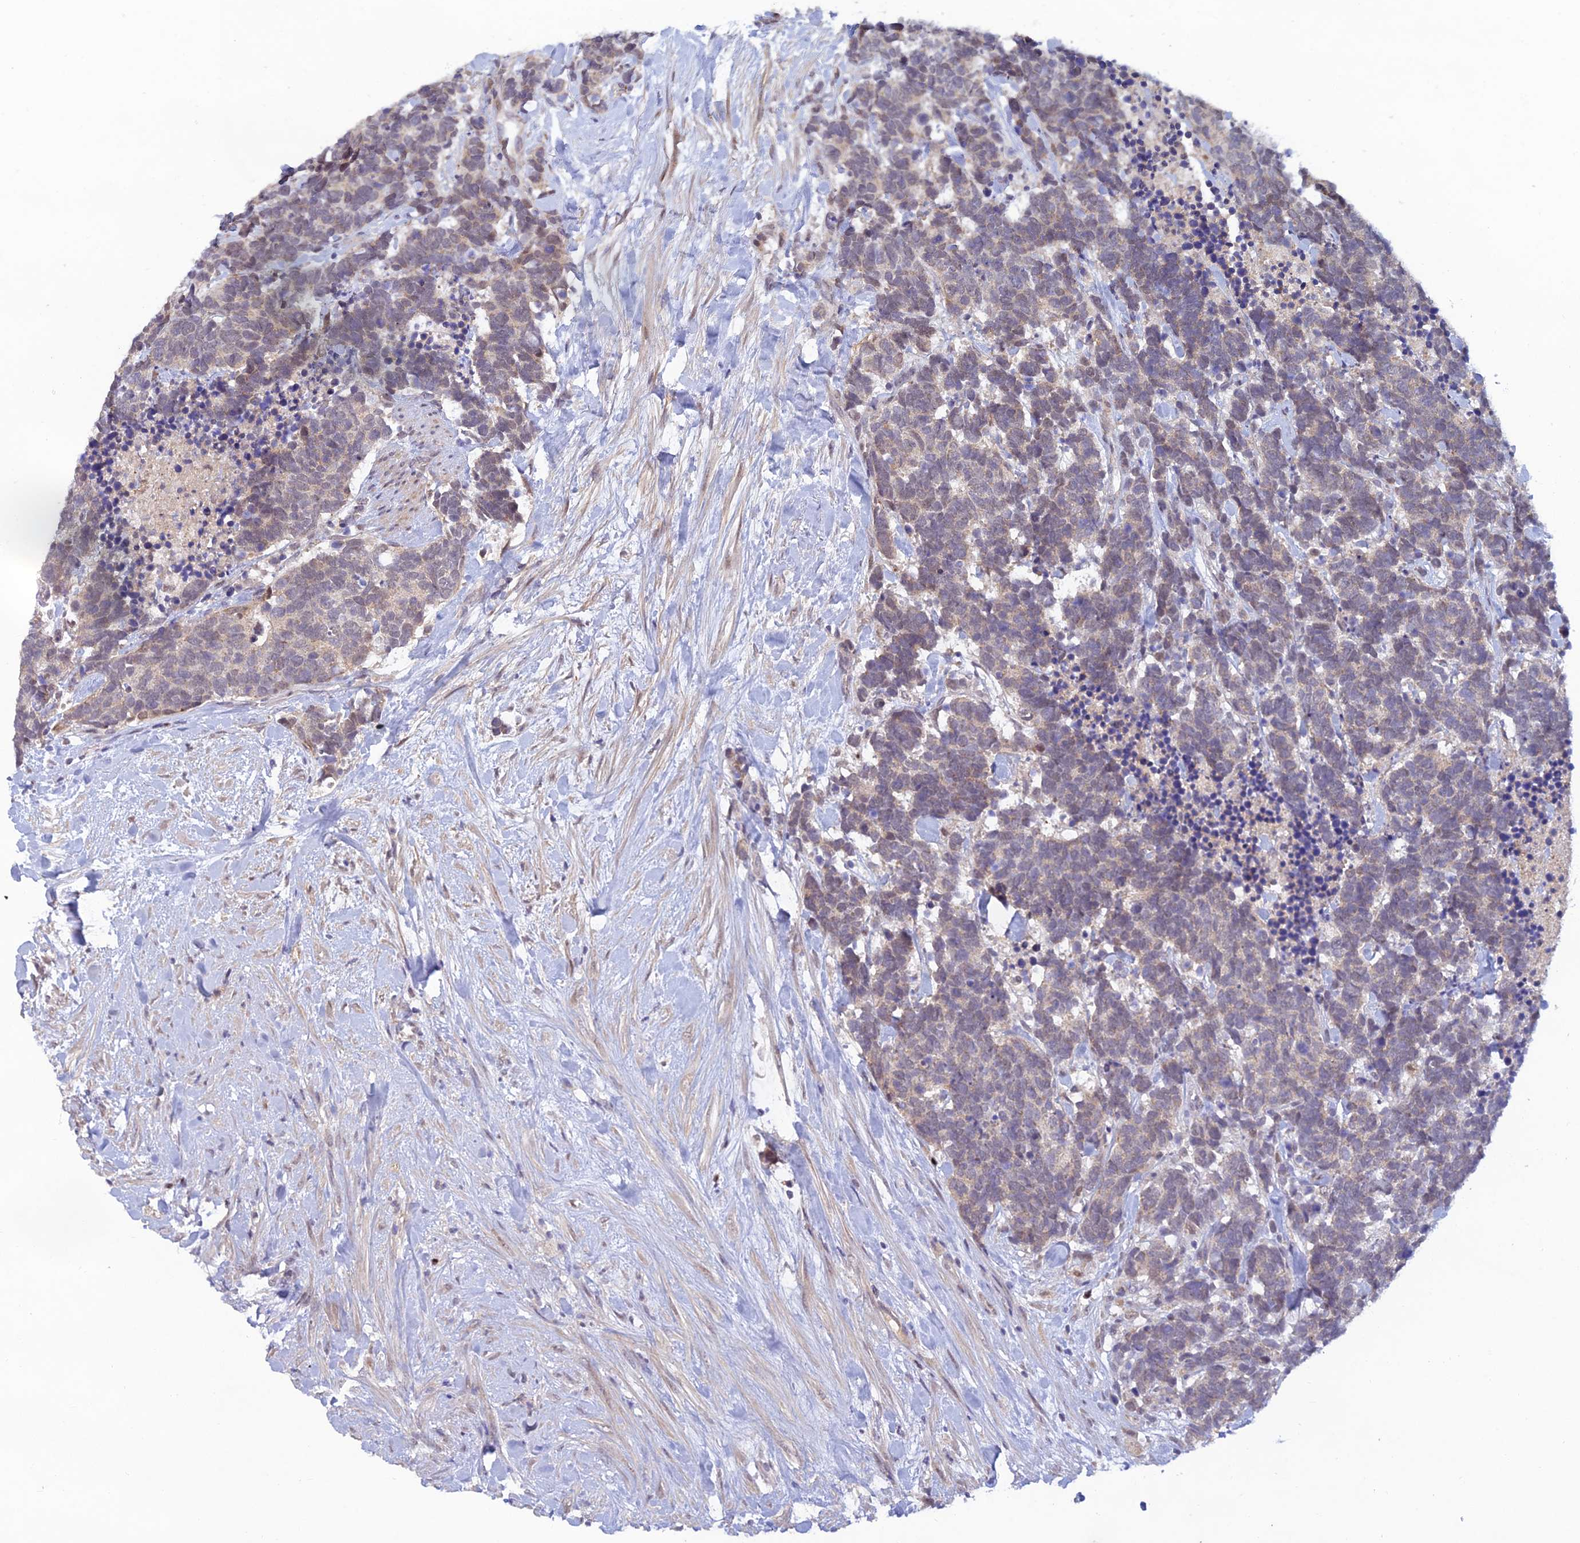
{"staining": {"intensity": "weak", "quantity": "<25%", "location": "cytoplasmic/membranous"}, "tissue": "carcinoid", "cell_type": "Tumor cells", "image_type": "cancer", "snomed": [{"axis": "morphology", "description": "Carcinoma, NOS"}, {"axis": "morphology", "description": "Carcinoid, malignant, NOS"}, {"axis": "topography", "description": "Prostate"}], "caption": "High magnification brightfield microscopy of malignant carcinoid stained with DAB (brown) and counterstained with hematoxylin (blue): tumor cells show no significant staining.", "gene": "FASTKD5", "patient": {"sex": "male", "age": 57}}